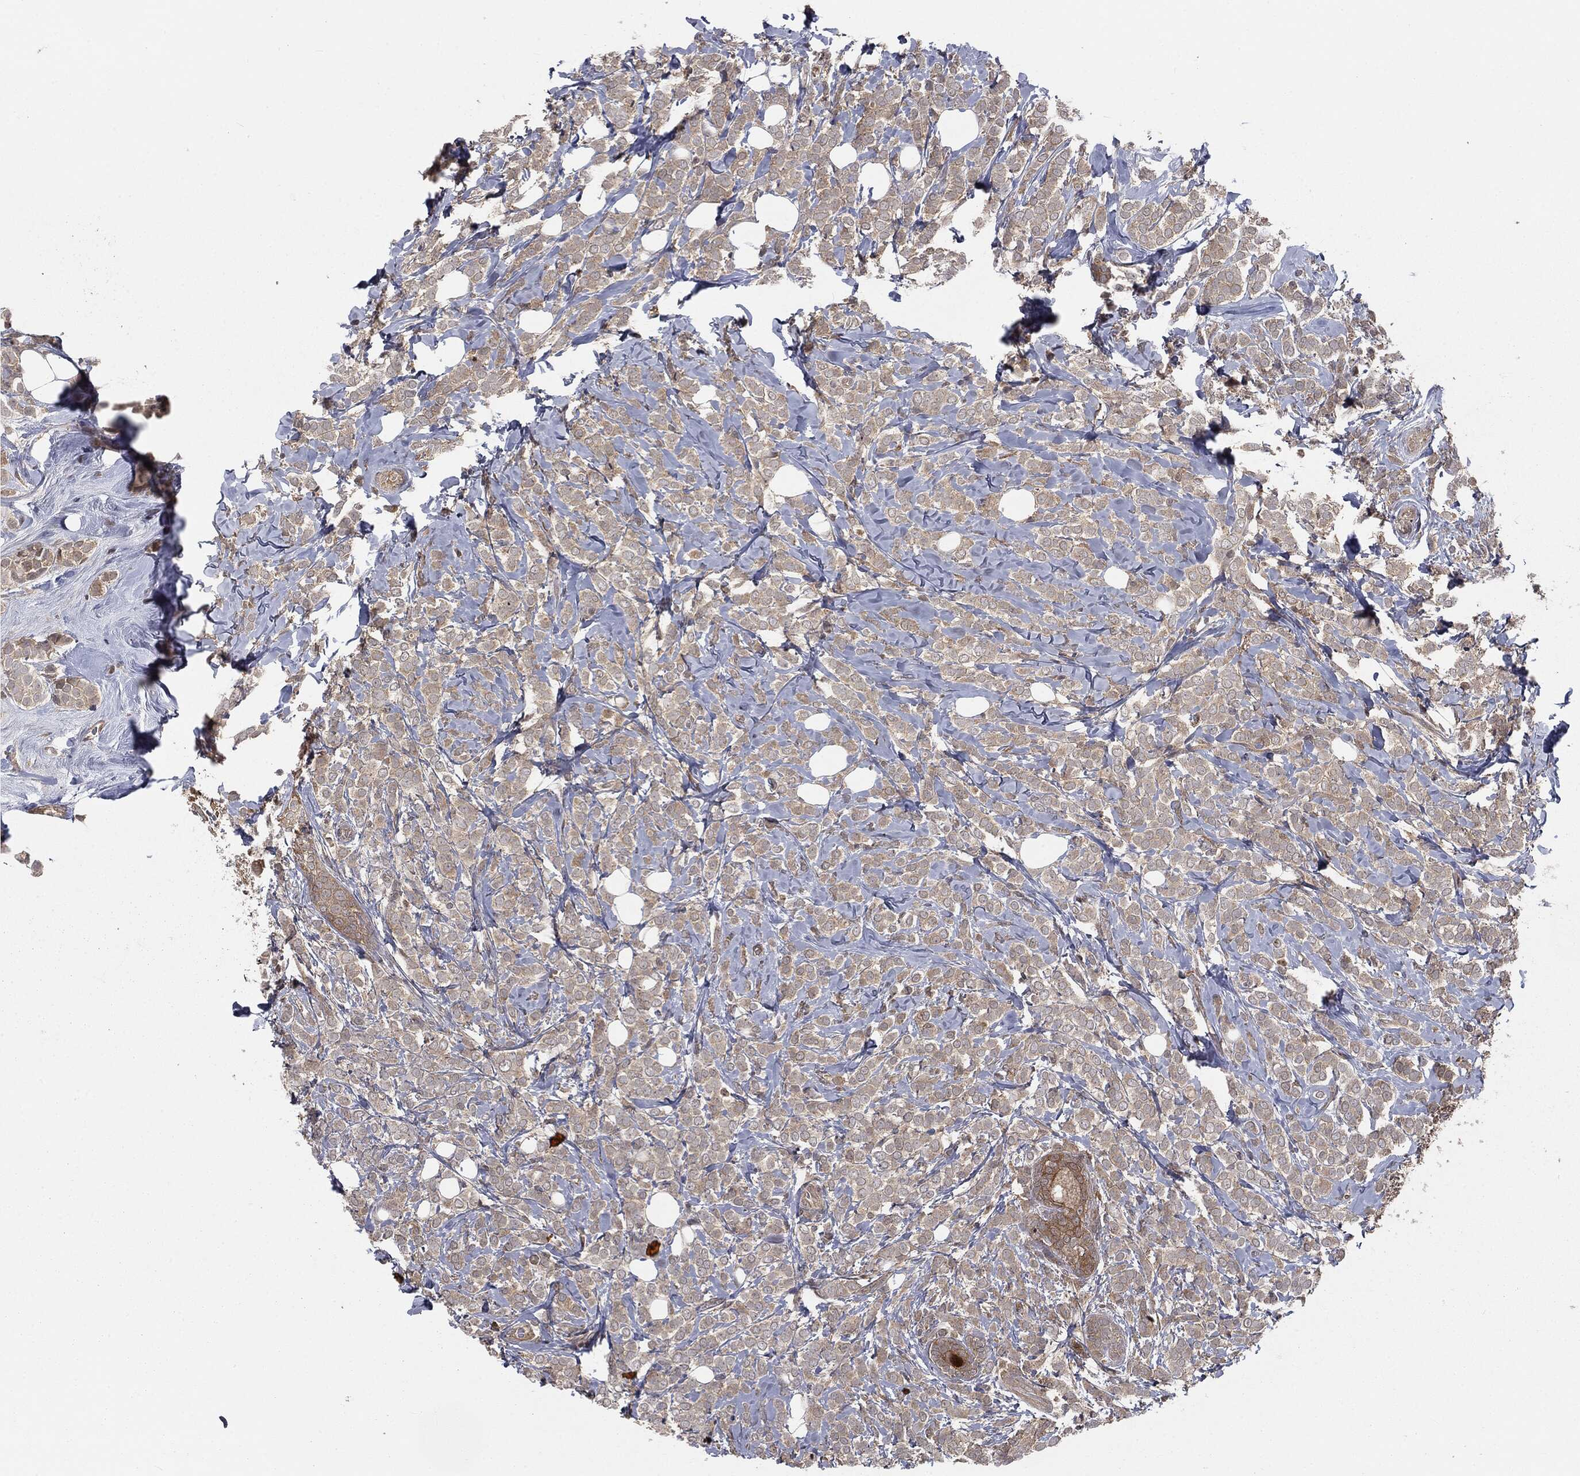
{"staining": {"intensity": "weak", "quantity": "25%-75%", "location": "cytoplasmic/membranous"}, "tissue": "breast cancer", "cell_type": "Tumor cells", "image_type": "cancer", "snomed": [{"axis": "morphology", "description": "Lobular carcinoma"}, {"axis": "topography", "description": "Breast"}], "caption": "Immunohistochemical staining of breast cancer (lobular carcinoma) demonstrates low levels of weak cytoplasmic/membranous positivity in about 25%-75% of tumor cells. (DAB (3,3'-diaminobenzidine) IHC with brightfield microscopy, high magnification).", "gene": "FBXO7", "patient": {"sex": "female", "age": 49}}